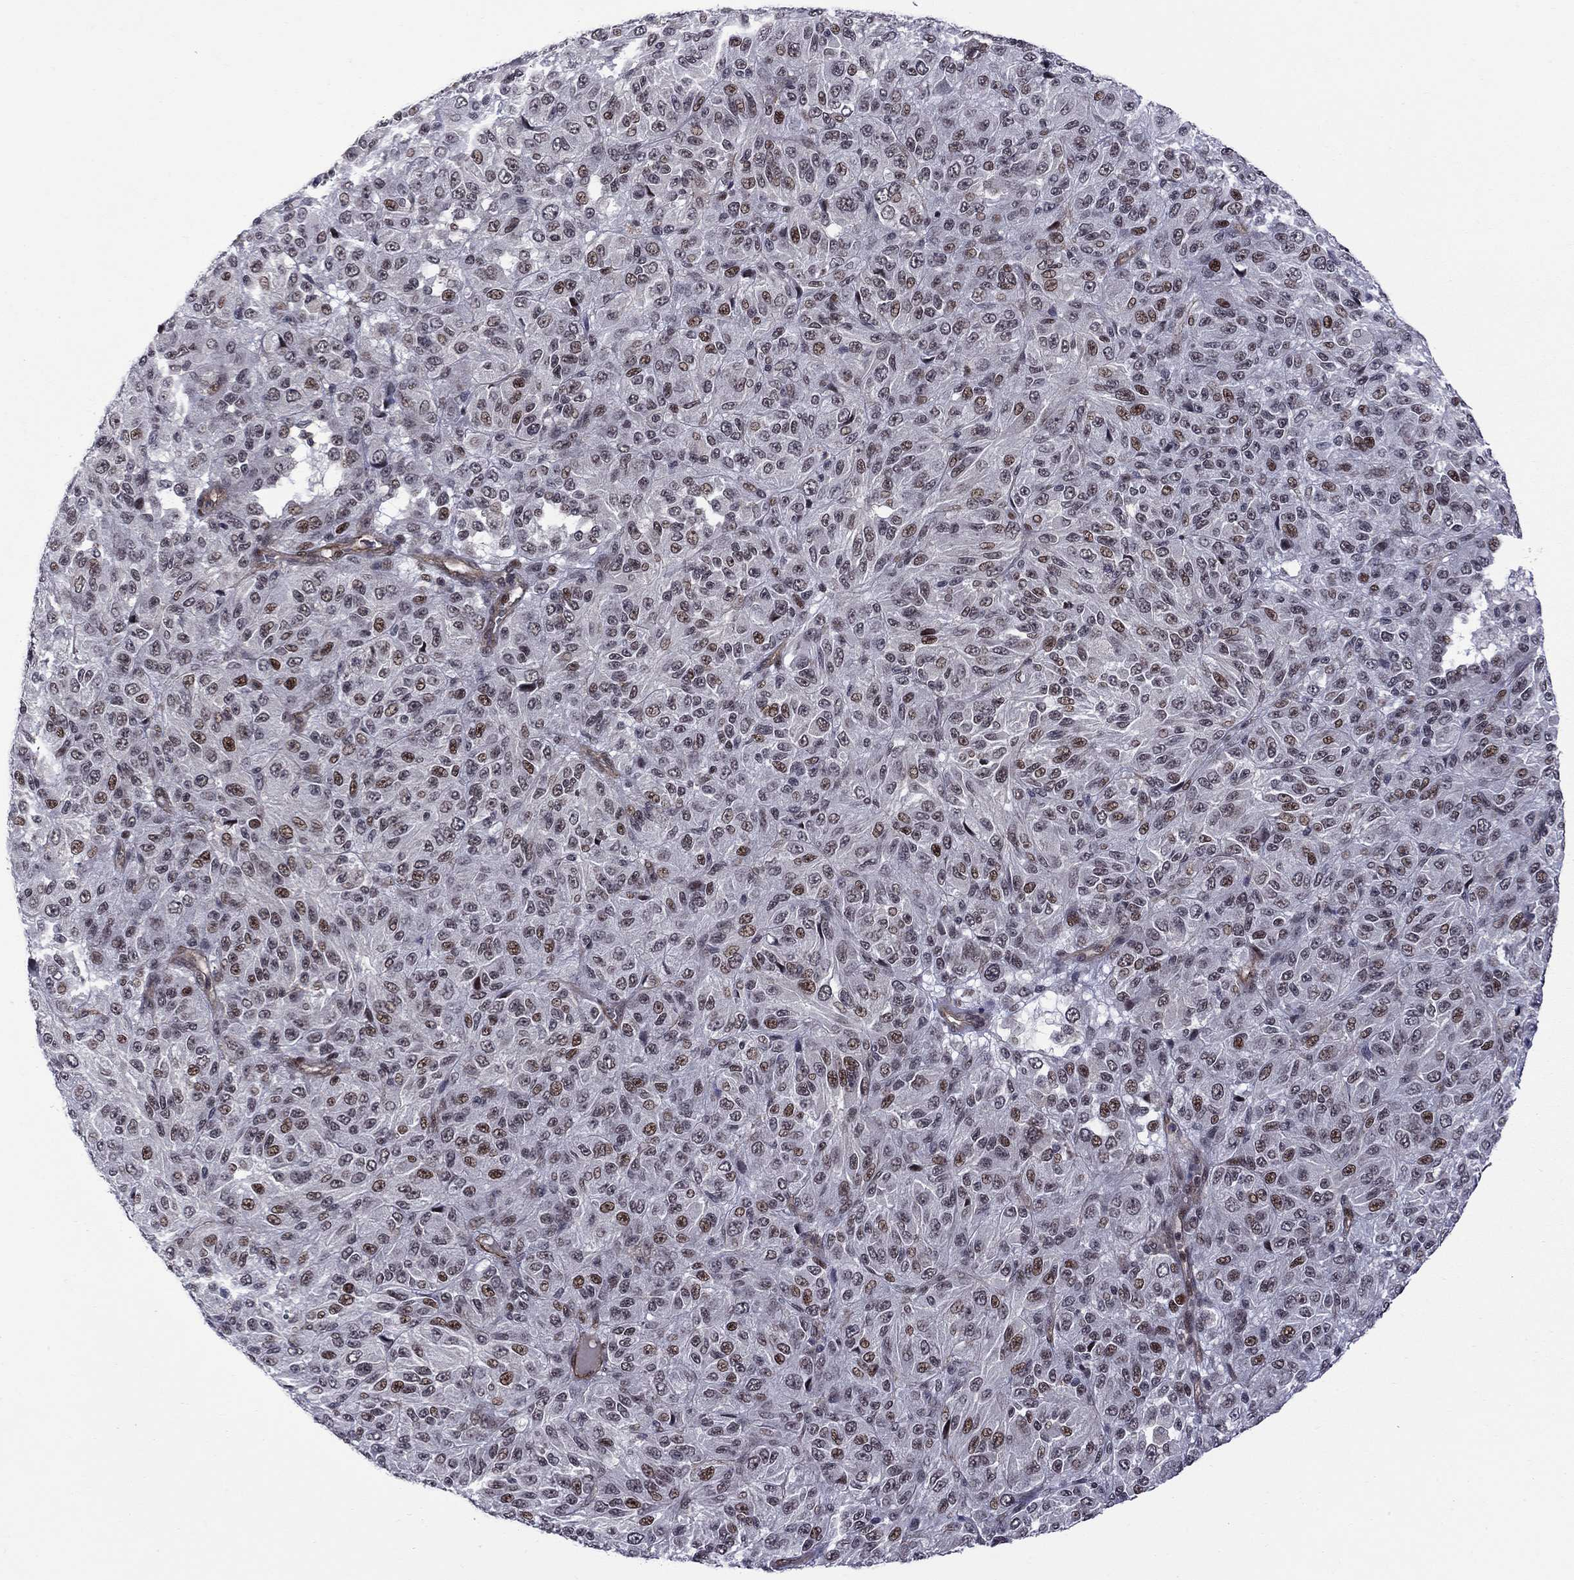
{"staining": {"intensity": "strong", "quantity": "25%-75%", "location": "nuclear"}, "tissue": "melanoma", "cell_type": "Tumor cells", "image_type": "cancer", "snomed": [{"axis": "morphology", "description": "Malignant melanoma, Metastatic site"}, {"axis": "topography", "description": "Brain"}], "caption": "Brown immunohistochemical staining in human melanoma demonstrates strong nuclear staining in approximately 25%-75% of tumor cells.", "gene": "BRF1", "patient": {"sex": "female", "age": 56}}